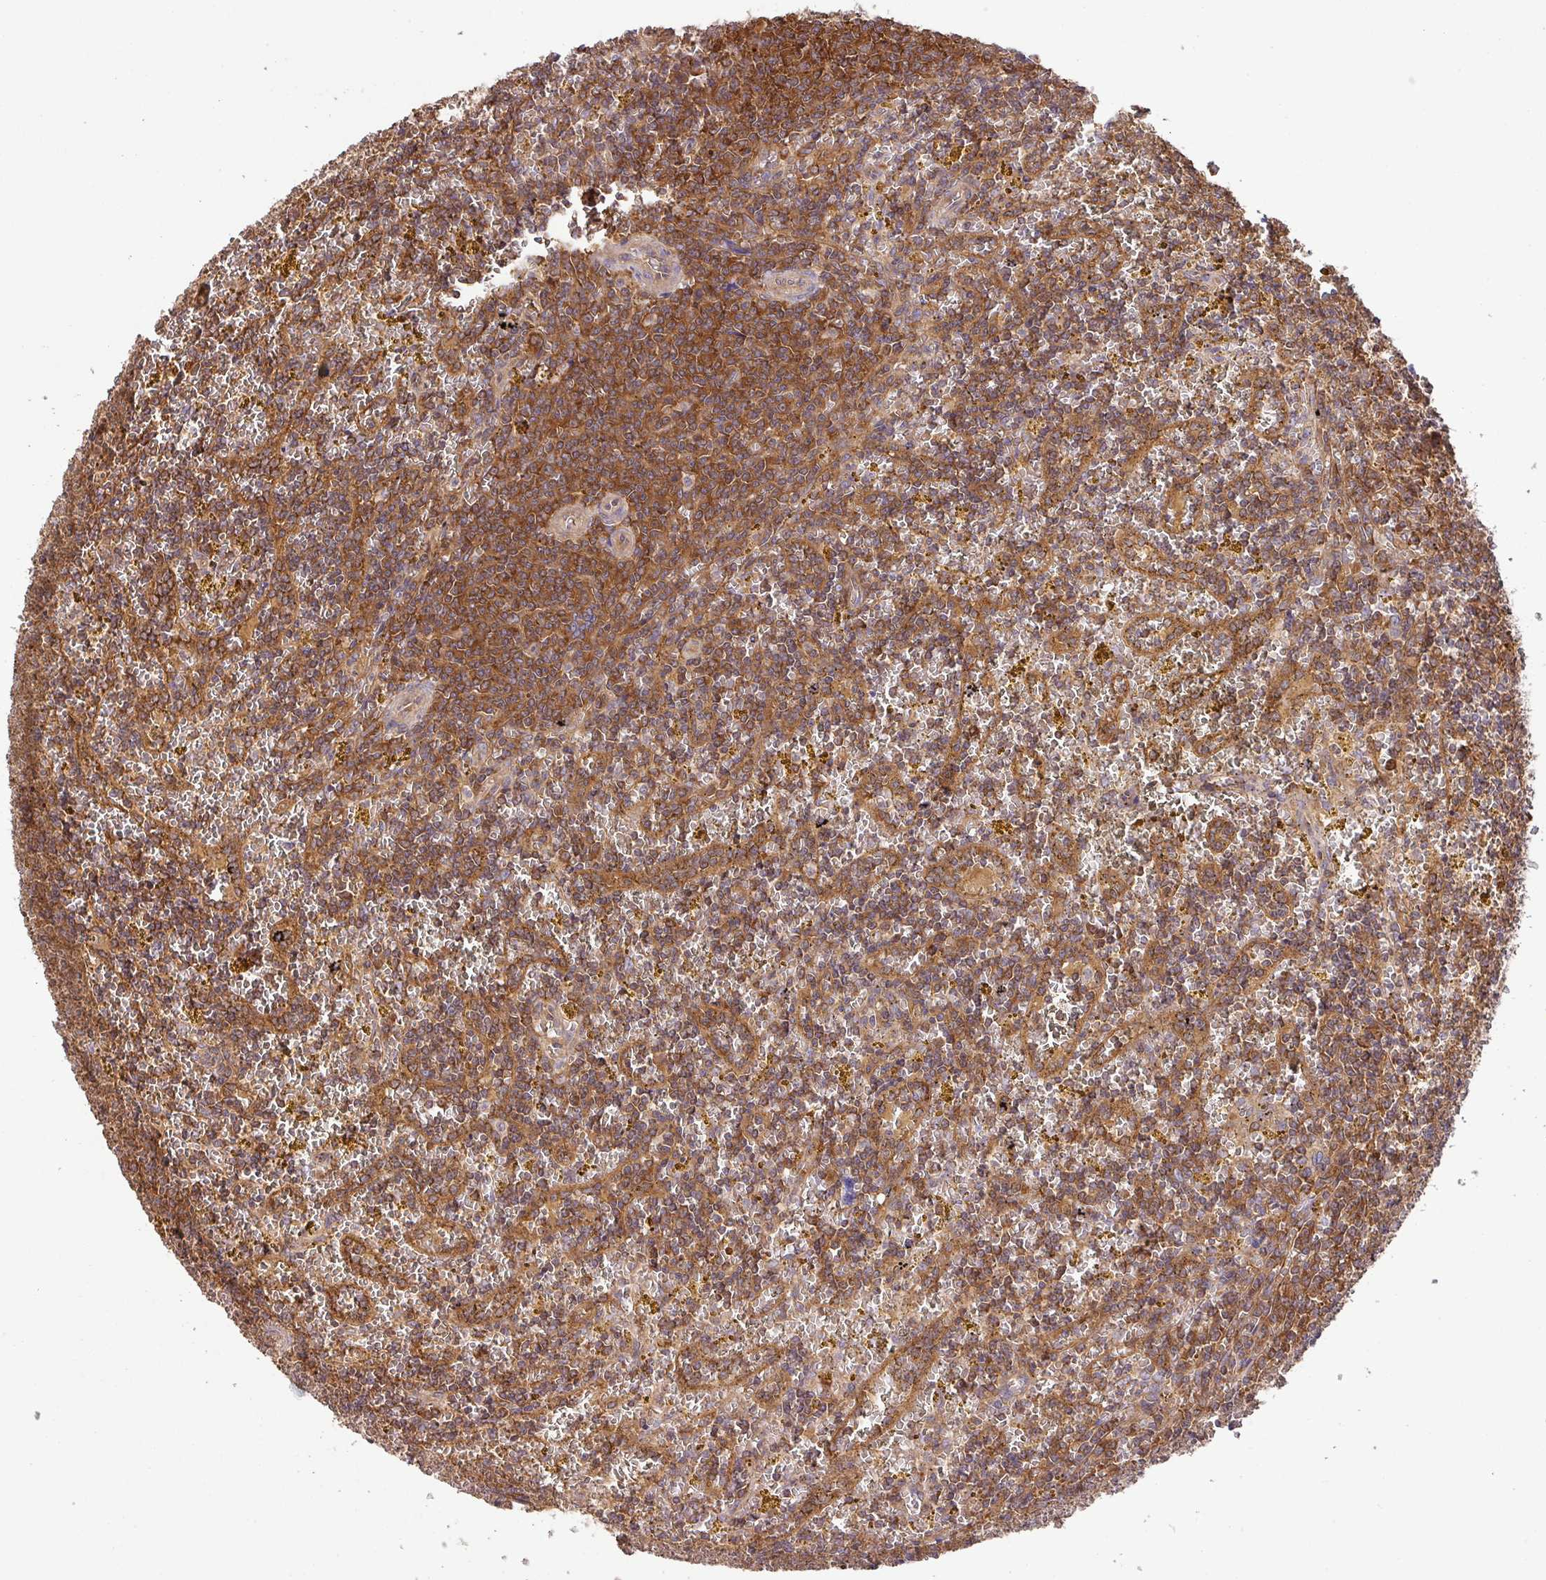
{"staining": {"intensity": "moderate", "quantity": ">75%", "location": "cytoplasmic/membranous"}, "tissue": "lymphoma", "cell_type": "Tumor cells", "image_type": "cancer", "snomed": [{"axis": "morphology", "description": "Malignant lymphoma, non-Hodgkin's type, Low grade"}, {"axis": "topography", "description": "Spleen"}, {"axis": "topography", "description": "Lymph node"}], "caption": "Tumor cells demonstrate medium levels of moderate cytoplasmic/membranous staining in approximately >75% of cells in lymphoma.", "gene": "GSPT1", "patient": {"sex": "female", "age": 66}}